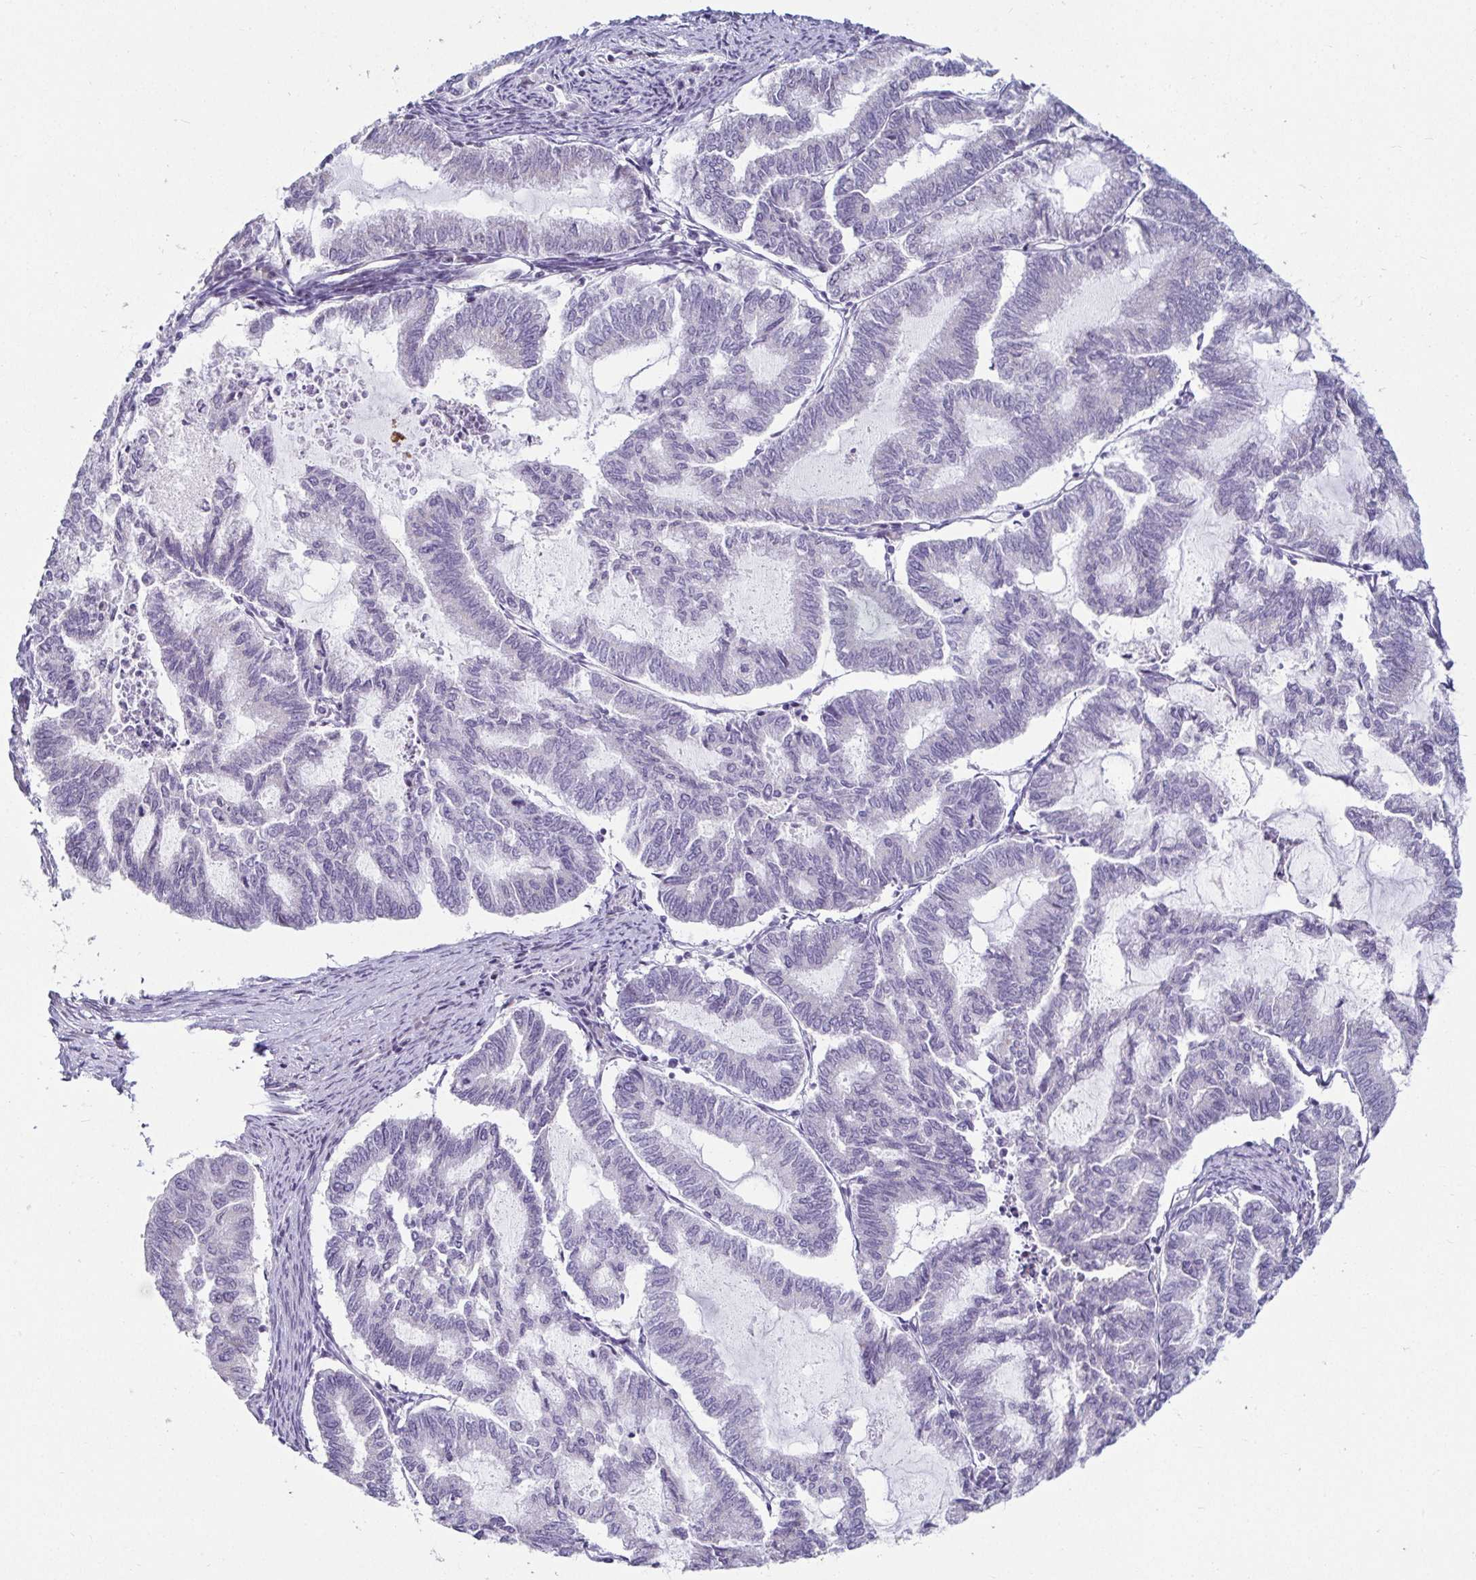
{"staining": {"intensity": "negative", "quantity": "none", "location": "none"}, "tissue": "endometrial cancer", "cell_type": "Tumor cells", "image_type": "cancer", "snomed": [{"axis": "morphology", "description": "Adenocarcinoma, NOS"}, {"axis": "topography", "description": "Endometrium"}], "caption": "The micrograph shows no significant expression in tumor cells of endometrial adenocarcinoma.", "gene": "CR2", "patient": {"sex": "female", "age": 79}}